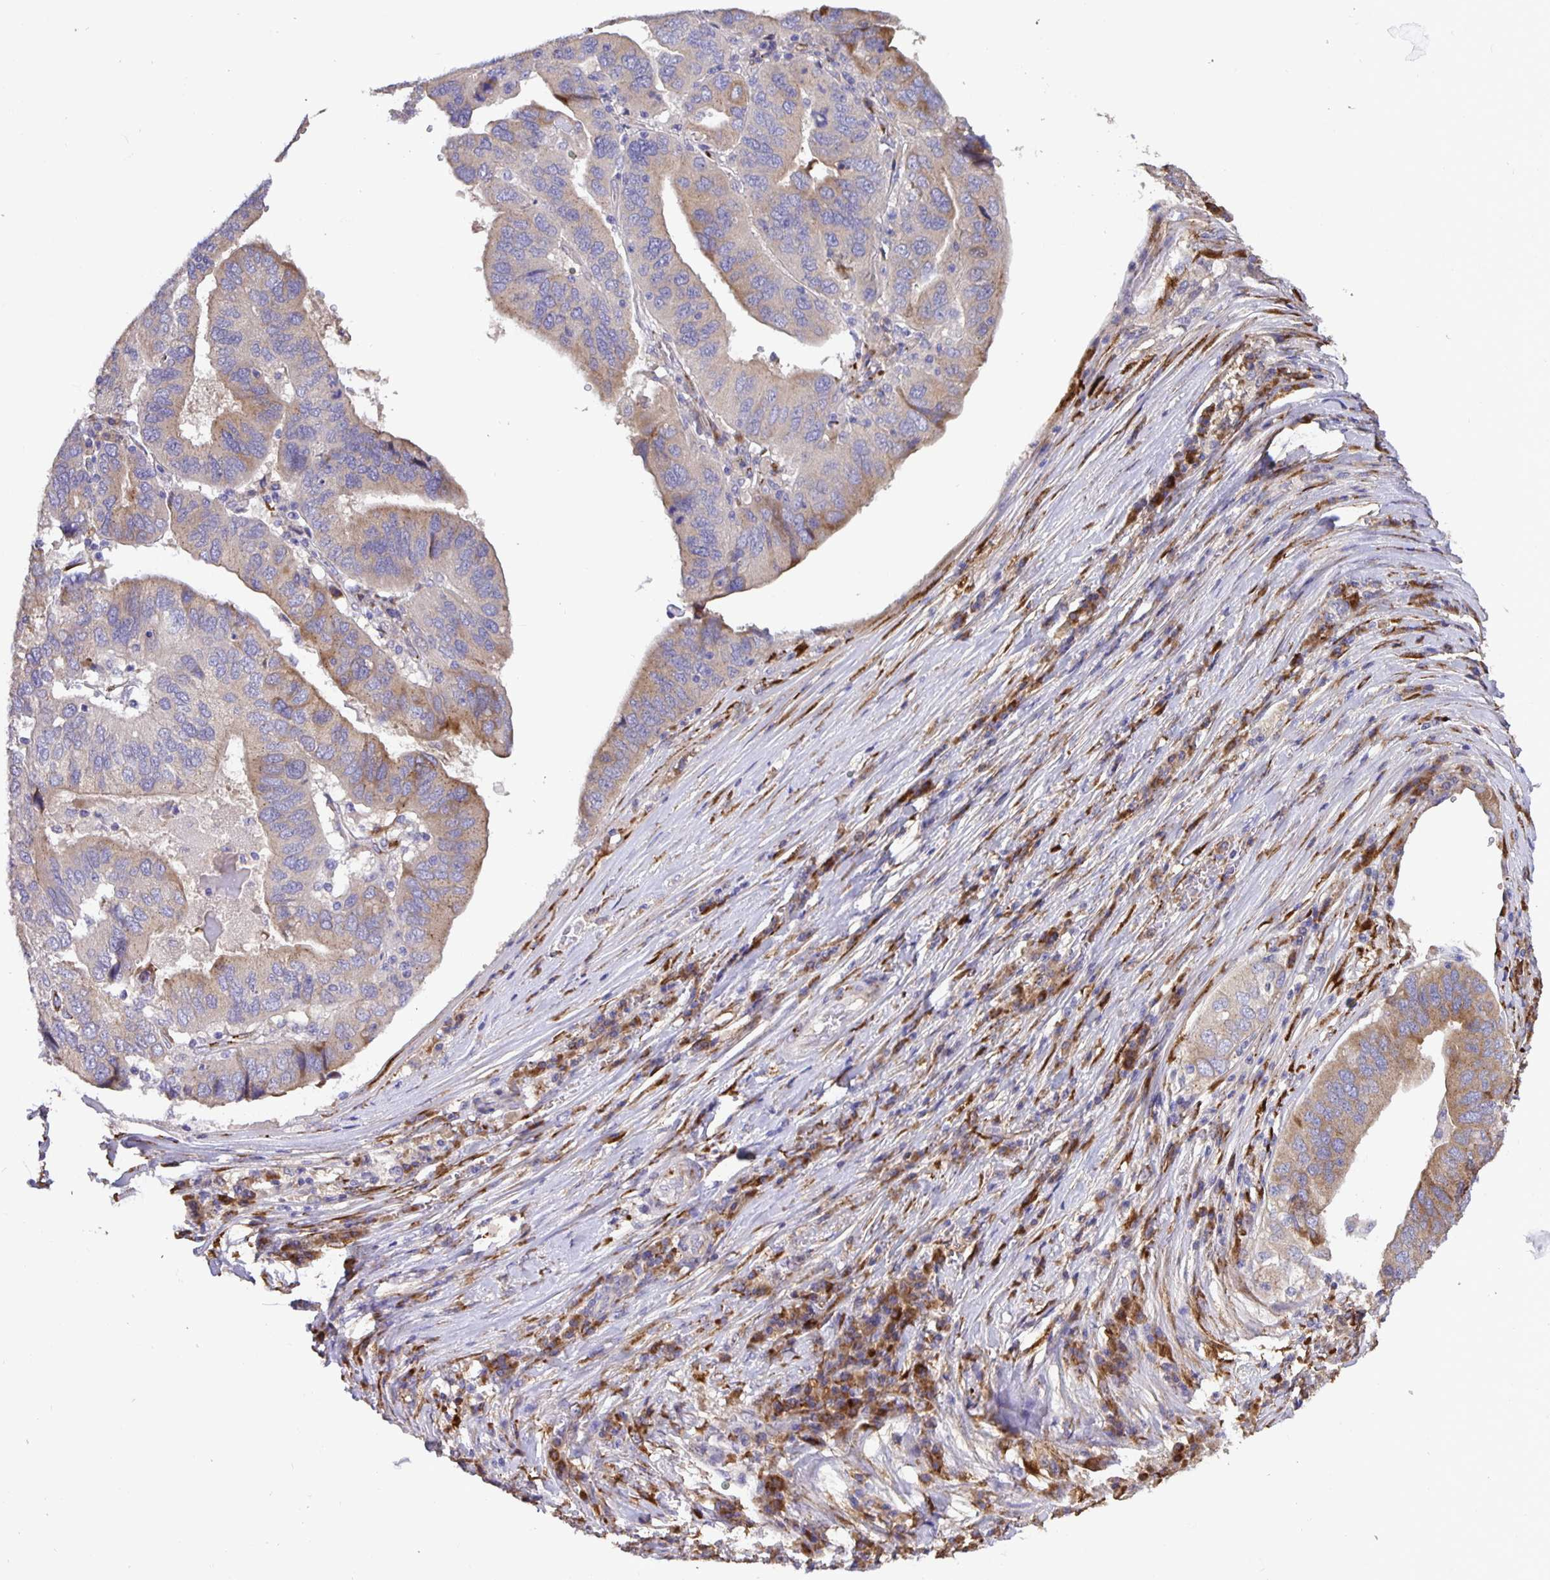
{"staining": {"intensity": "weak", "quantity": "25%-75%", "location": "cytoplasmic/membranous"}, "tissue": "ovarian cancer", "cell_type": "Tumor cells", "image_type": "cancer", "snomed": [{"axis": "morphology", "description": "Cystadenocarcinoma, serous, NOS"}, {"axis": "topography", "description": "Ovary"}], "caption": "About 25%-75% of tumor cells in serous cystadenocarcinoma (ovarian) show weak cytoplasmic/membranous protein positivity as visualized by brown immunohistochemical staining.", "gene": "EML6", "patient": {"sex": "female", "age": 79}}